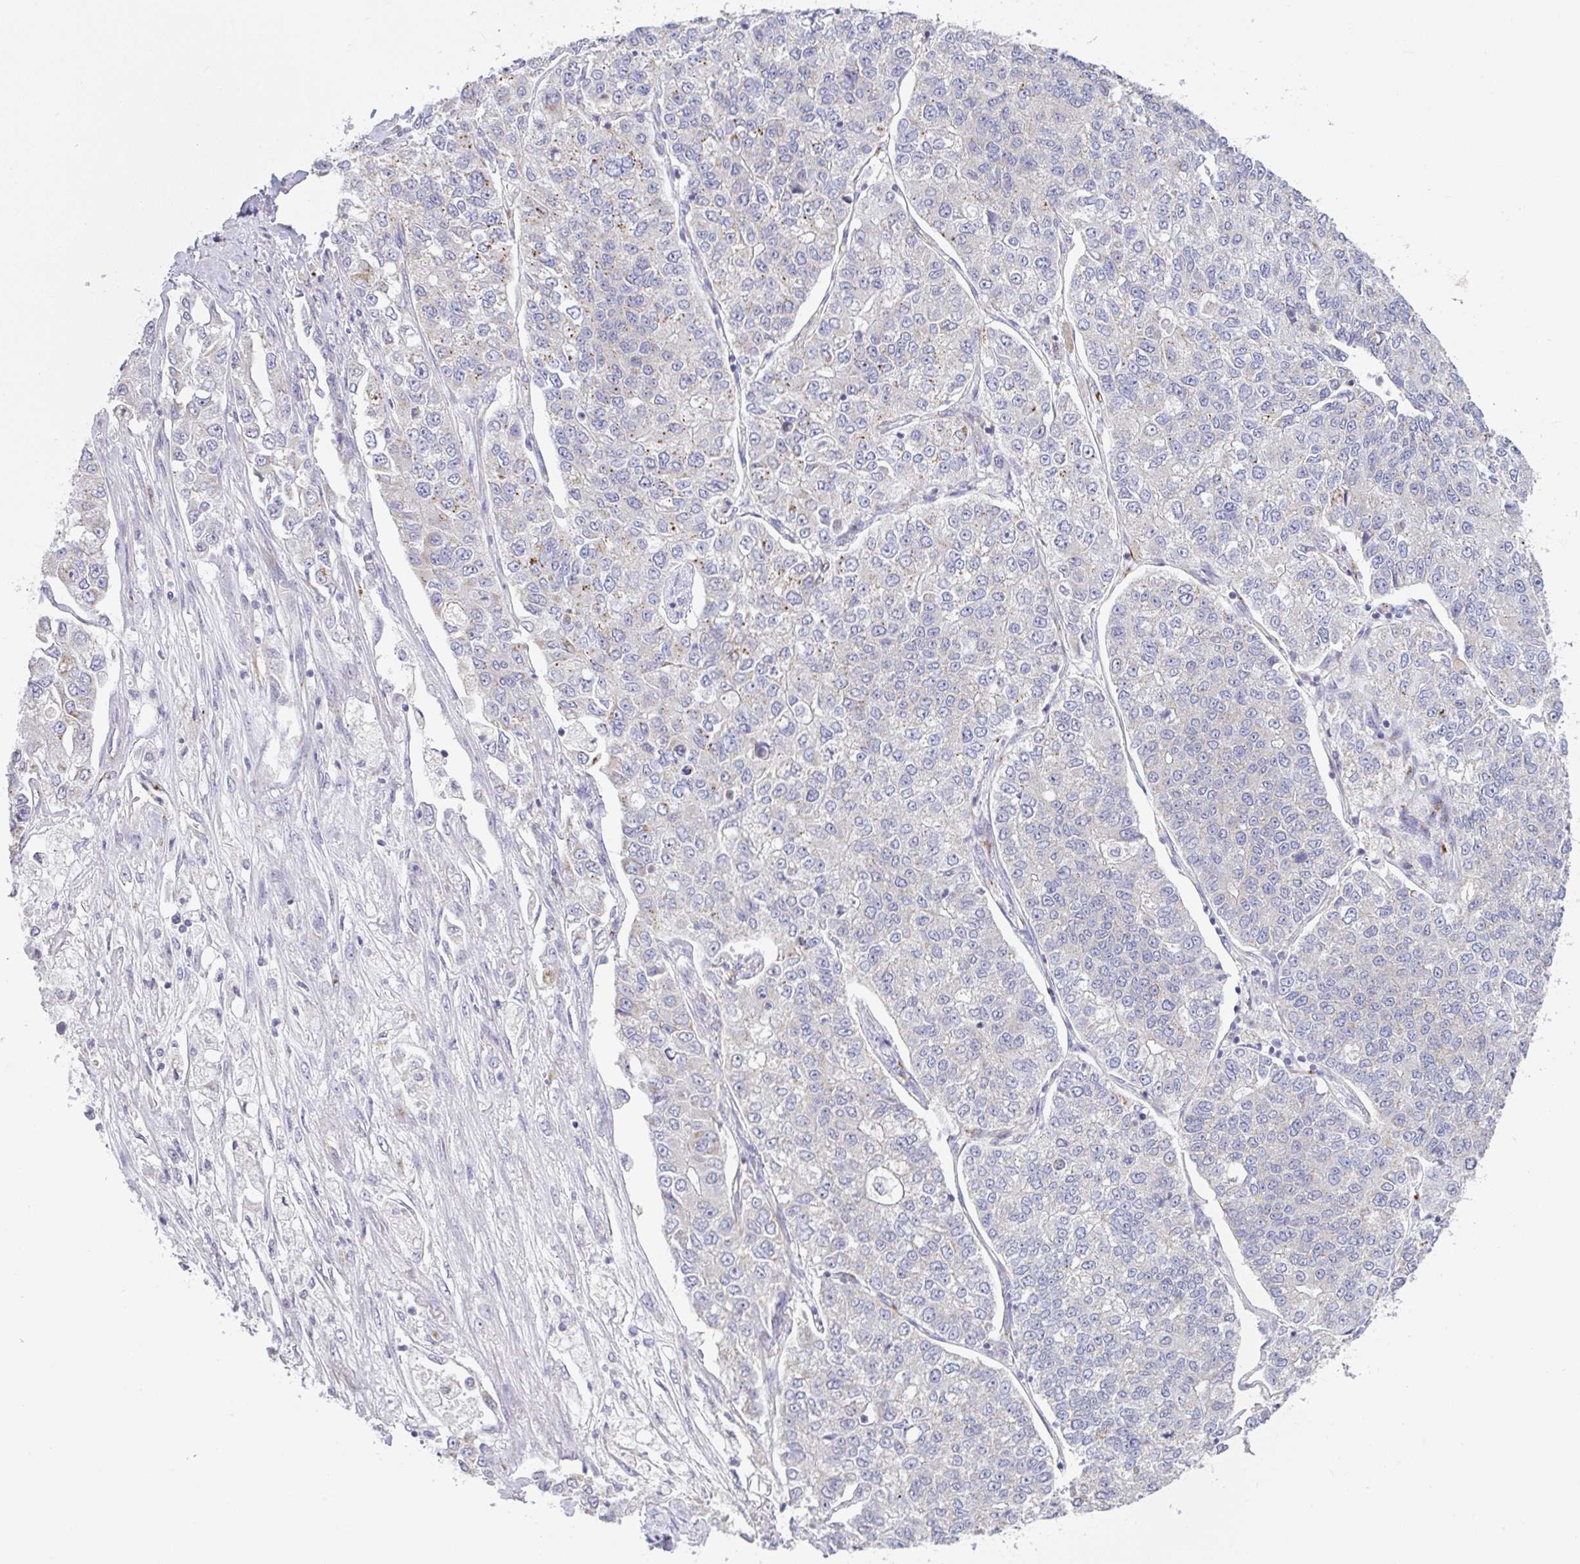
{"staining": {"intensity": "negative", "quantity": "none", "location": "none"}, "tissue": "lung cancer", "cell_type": "Tumor cells", "image_type": "cancer", "snomed": [{"axis": "morphology", "description": "Adenocarcinoma, NOS"}, {"axis": "topography", "description": "Lung"}], "caption": "Tumor cells show no significant protein expression in adenocarcinoma (lung).", "gene": "PLCD4", "patient": {"sex": "male", "age": 49}}